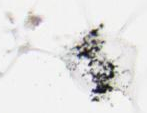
{"staining": {"intensity": "negative", "quantity": "none", "location": "none"}, "tissue": "adipose tissue", "cell_type": "Adipocytes", "image_type": "normal", "snomed": [{"axis": "morphology", "description": "Normal tissue, NOS"}, {"axis": "morphology", "description": "Duct carcinoma"}, {"axis": "topography", "description": "Breast"}, {"axis": "topography", "description": "Adipose tissue"}], "caption": "Adipocytes show no significant positivity in benign adipose tissue. (DAB immunohistochemistry (IHC) with hematoxylin counter stain).", "gene": "AK7", "patient": {"sex": "female", "age": 37}}